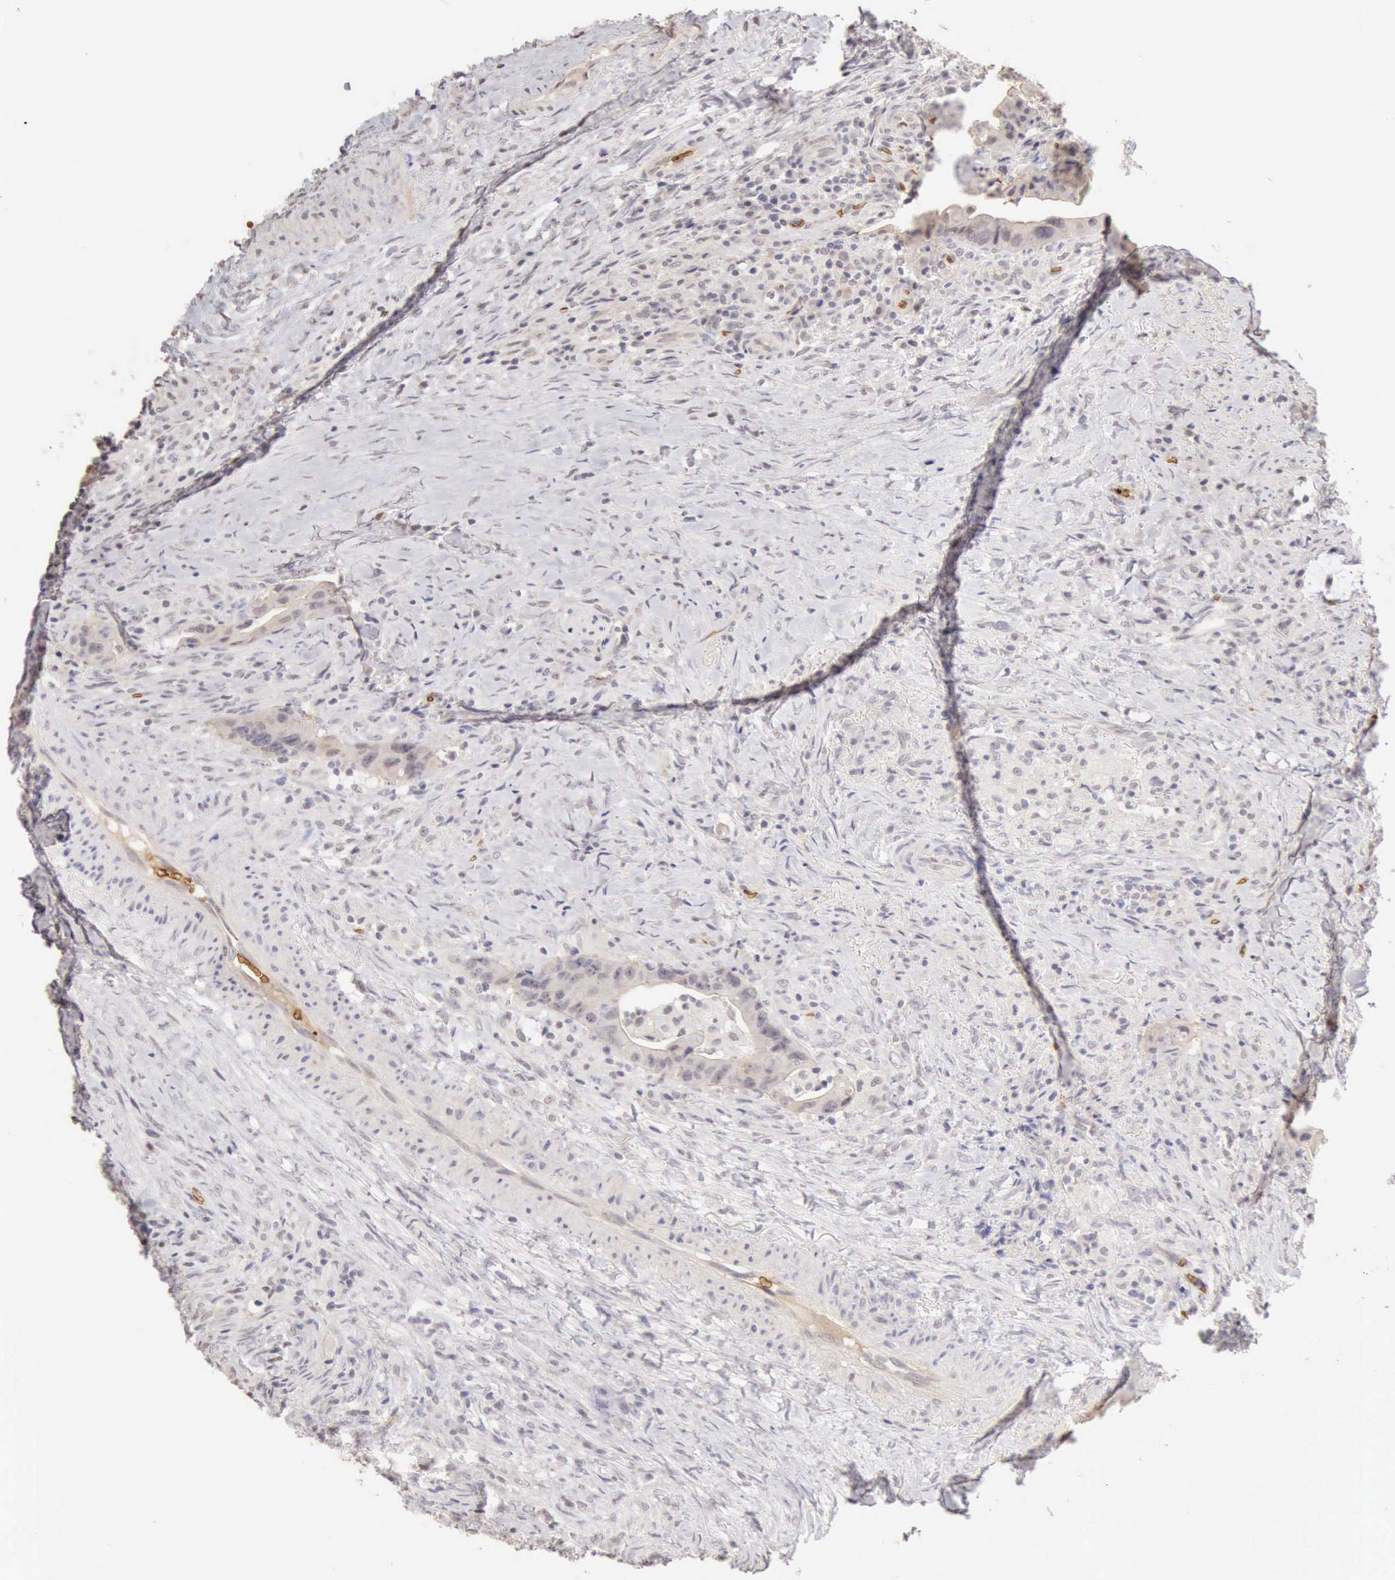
{"staining": {"intensity": "weak", "quantity": "25%-75%", "location": "cytoplasmic/membranous"}, "tissue": "colorectal cancer", "cell_type": "Tumor cells", "image_type": "cancer", "snomed": [{"axis": "morphology", "description": "Adenocarcinoma, NOS"}, {"axis": "topography", "description": "Rectum"}], "caption": "DAB (3,3'-diaminobenzidine) immunohistochemical staining of colorectal adenocarcinoma demonstrates weak cytoplasmic/membranous protein staining in approximately 25%-75% of tumor cells.", "gene": "CFI", "patient": {"sex": "female", "age": 71}}